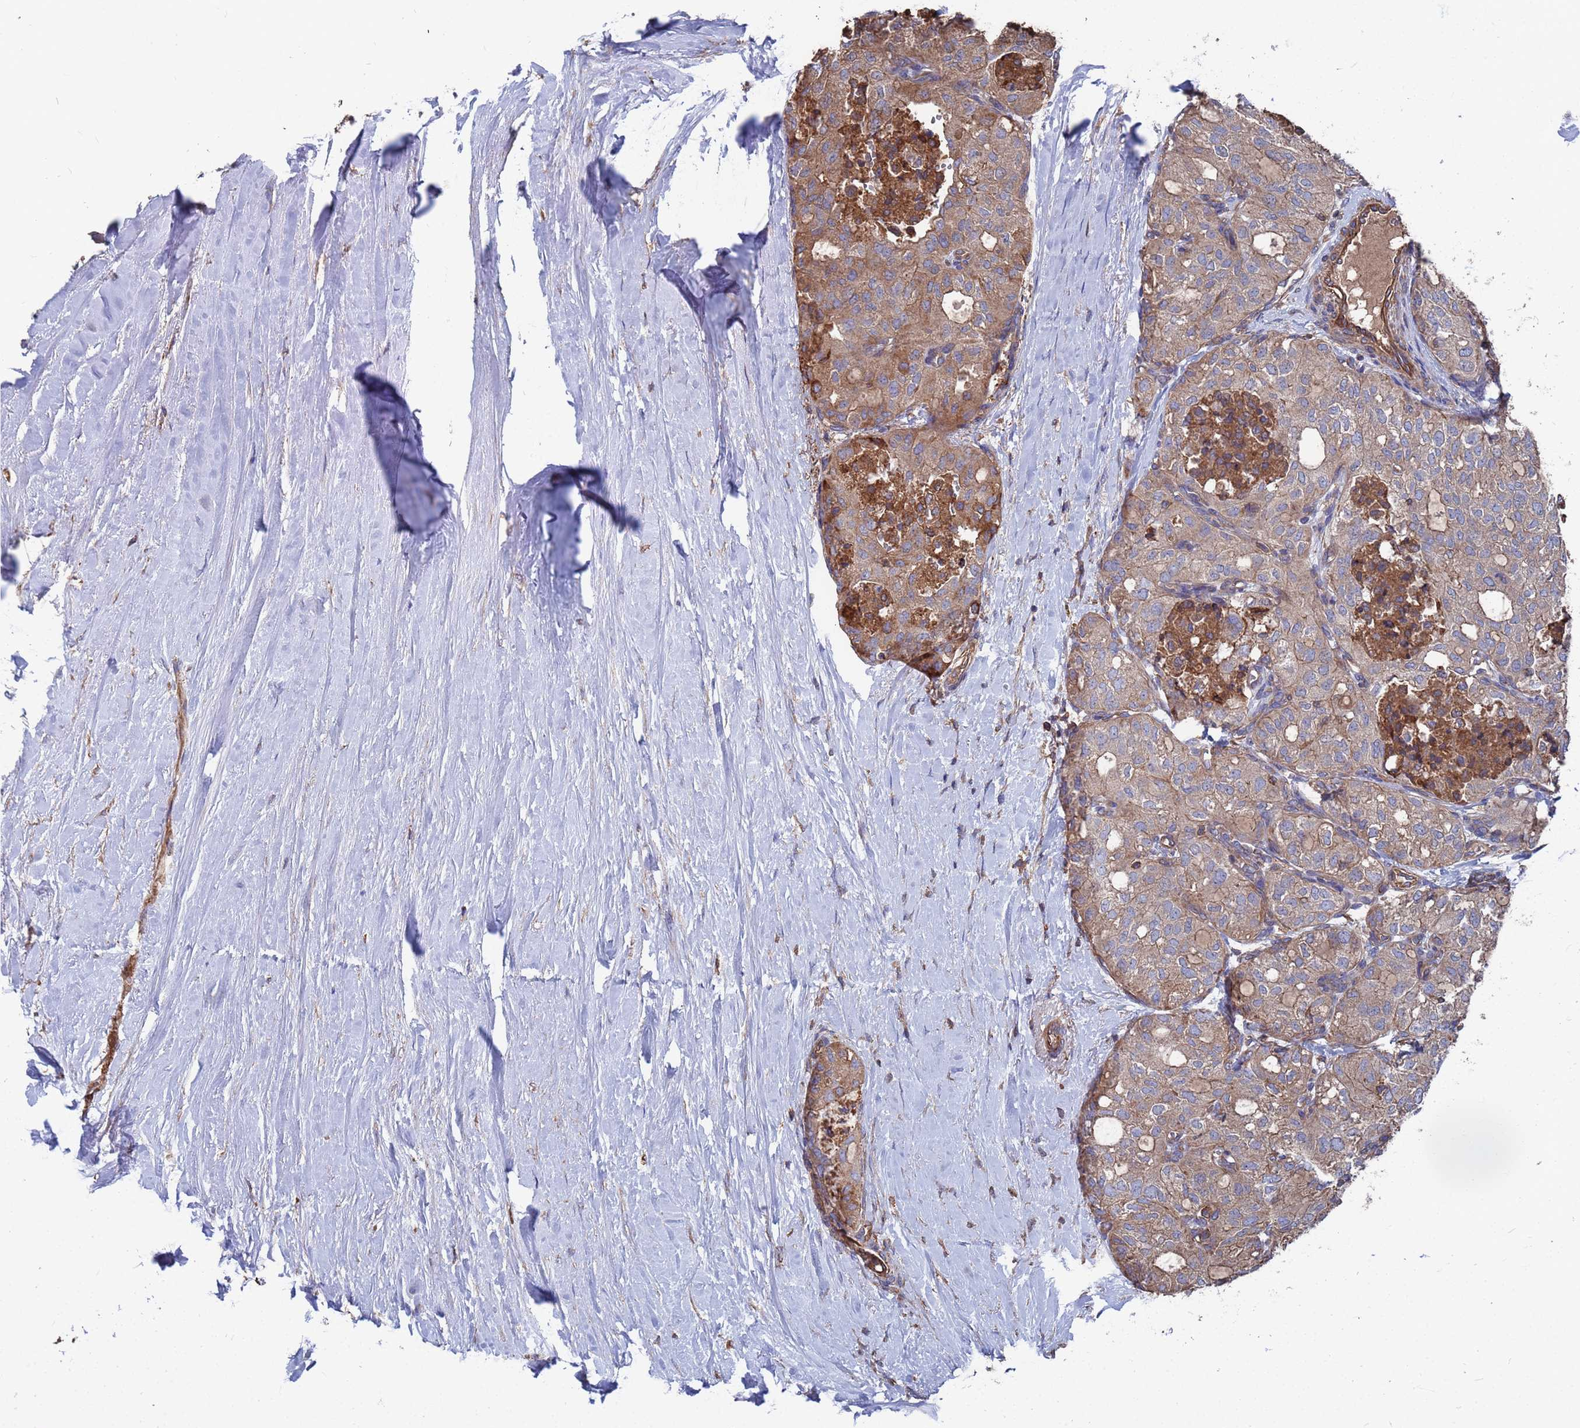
{"staining": {"intensity": "moderate", "quantity": "25%-75%", "location": "cytoplasmic/membranous"}, "tissue": "thyroid cancer", "cell_type": "Tumor cells", "image_type": "cancer", "snomed": [{"axis": "morphology", "description": "Follicular adenoma carcinoma, NOS"}, {"axis": "topography", "description": "Thyroid gland"}], "caption": "Immunohistochemistry (DAB (3,3'-diaminobenzidine)) staining of thyroid cancer (follicular adenoma carcinoma) reveals moderate cytoplasmic/membranous protein staining in about 25%-75% of tumor cells. (DAB (3,3'-diaminobenzidine) IHC with brightfield microscopy, high magnification).", "gene": "PYCR1", "patient": {"sex": "male", "age": 75}}